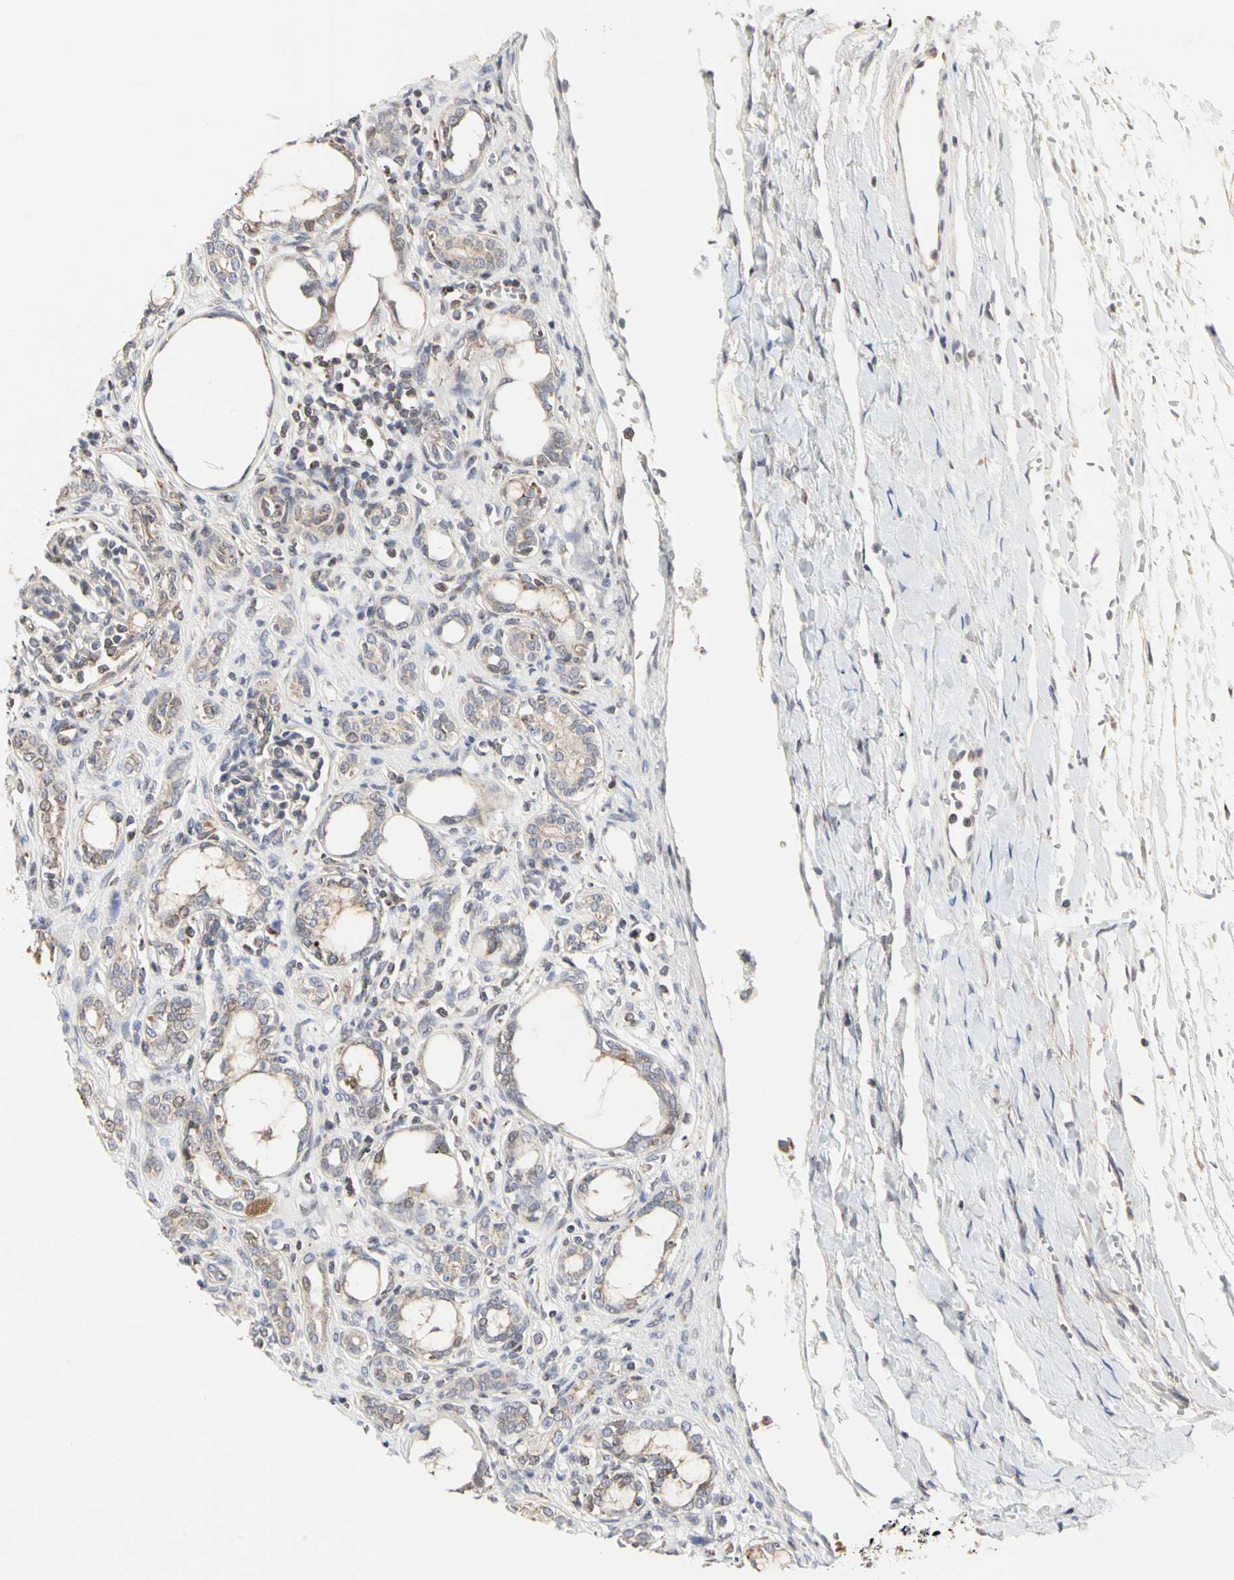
{"staining": {"intensity": "weak", "quantity": "<25%", "location": "cytoplasmic/membranous"}, "tissue": "kidney", "cell_type": "Cells in glomeruli", "image_type": "normal", "snomed": [{"axis": "morphology", "description": "Normal tissue, NOS"}, {"axis": "topography", "description": "Kidney"}], "caption": "This is an immunohistochemistry image of normal human kidney. There is no expression in cells in glomeruli.", "gene": "TSKU", "patient": {"sex": "male", "age": 7}}